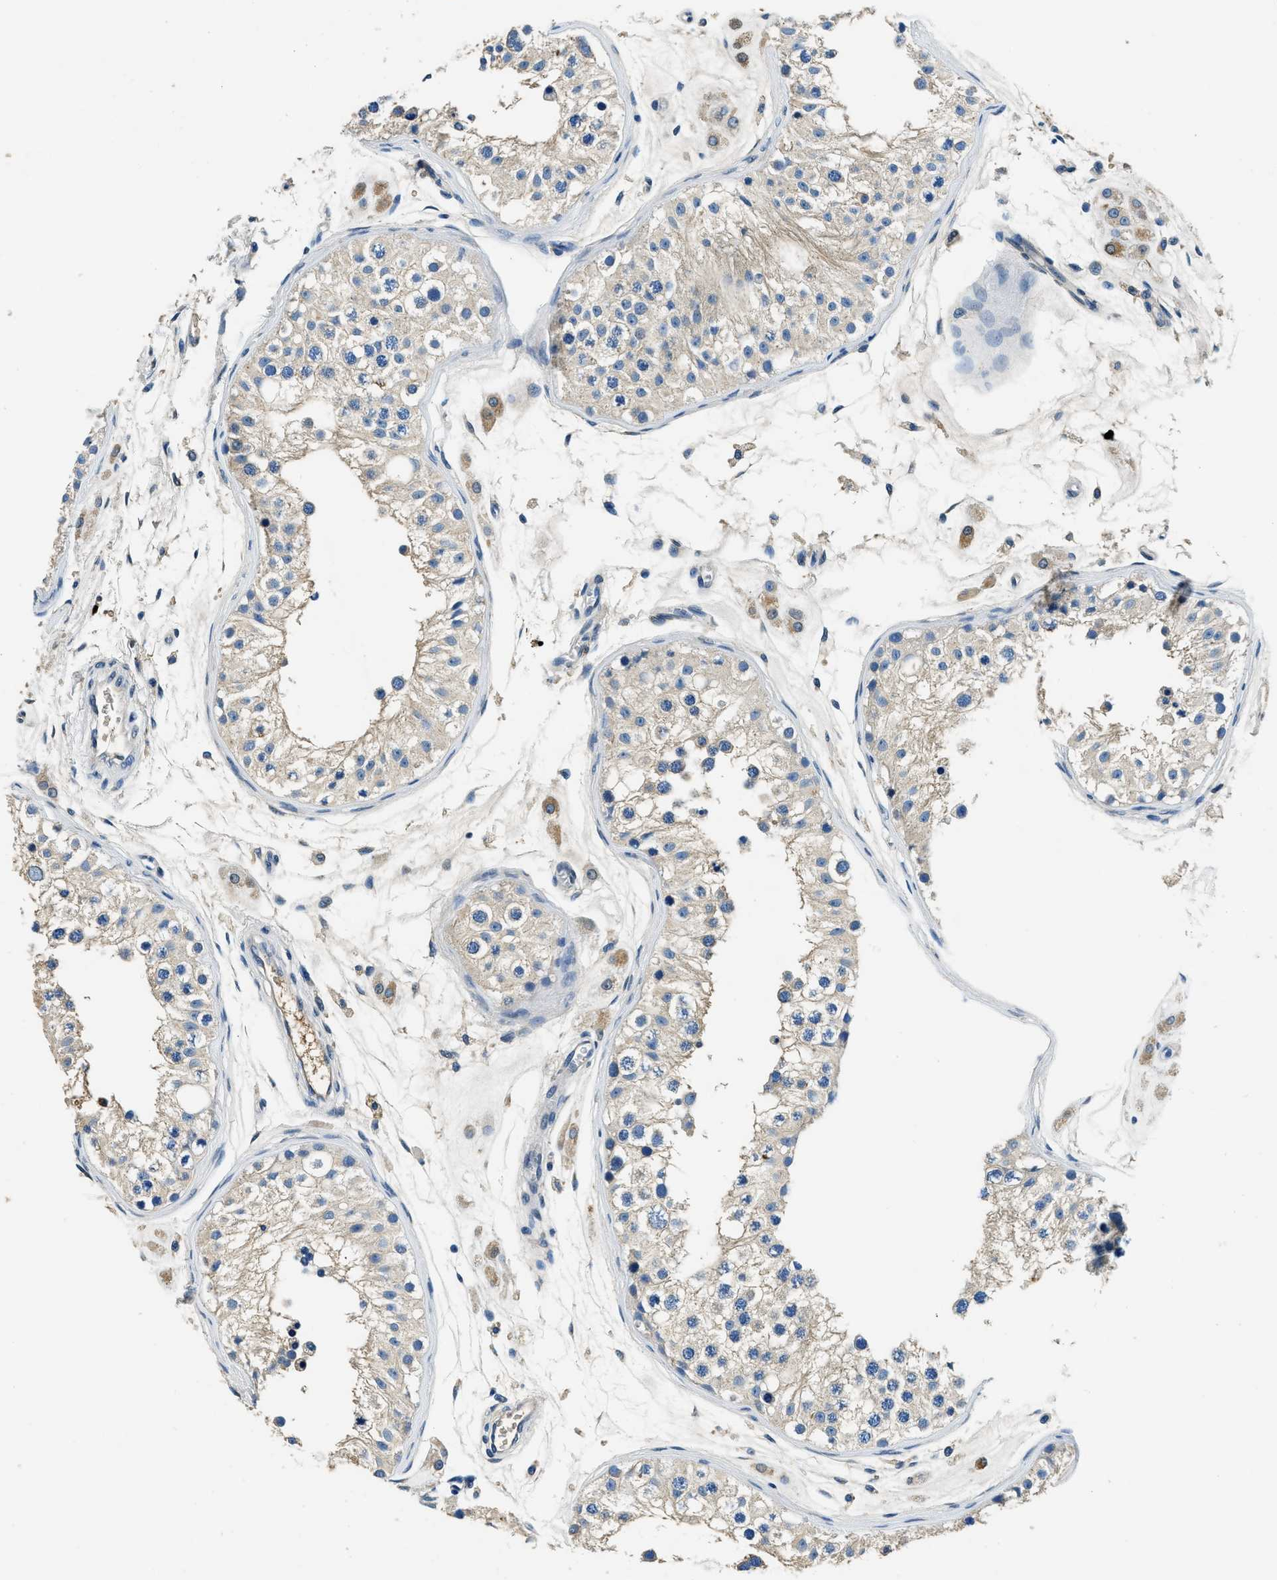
{"staining": {"intensity": "moderate", "quantity": "25%-75%", "location": "cytoplasmic/membranous"}, "tissue": "testis", "cell_type": "Cells in seminiferous ducts", "image_type": "normal", "snomed": [{"axis": "morphology", "description": "Normal tissue, NOS"}, {"axis": "morphology", "description": "Adenocarcinoma, metastatic, NOS"}, {"axis": "topography", "description": "Testis"}], "caption": "Unremarkable testis exhibits moderate cytoplasmic/membranous staining in about 25%-75% of cells in seminiferous ducts (DAB IHC, brown staining for protein, blue staining for nuclei)..", "gene": "TMEM186", "patient": {"sex": "male", "age": 26}}